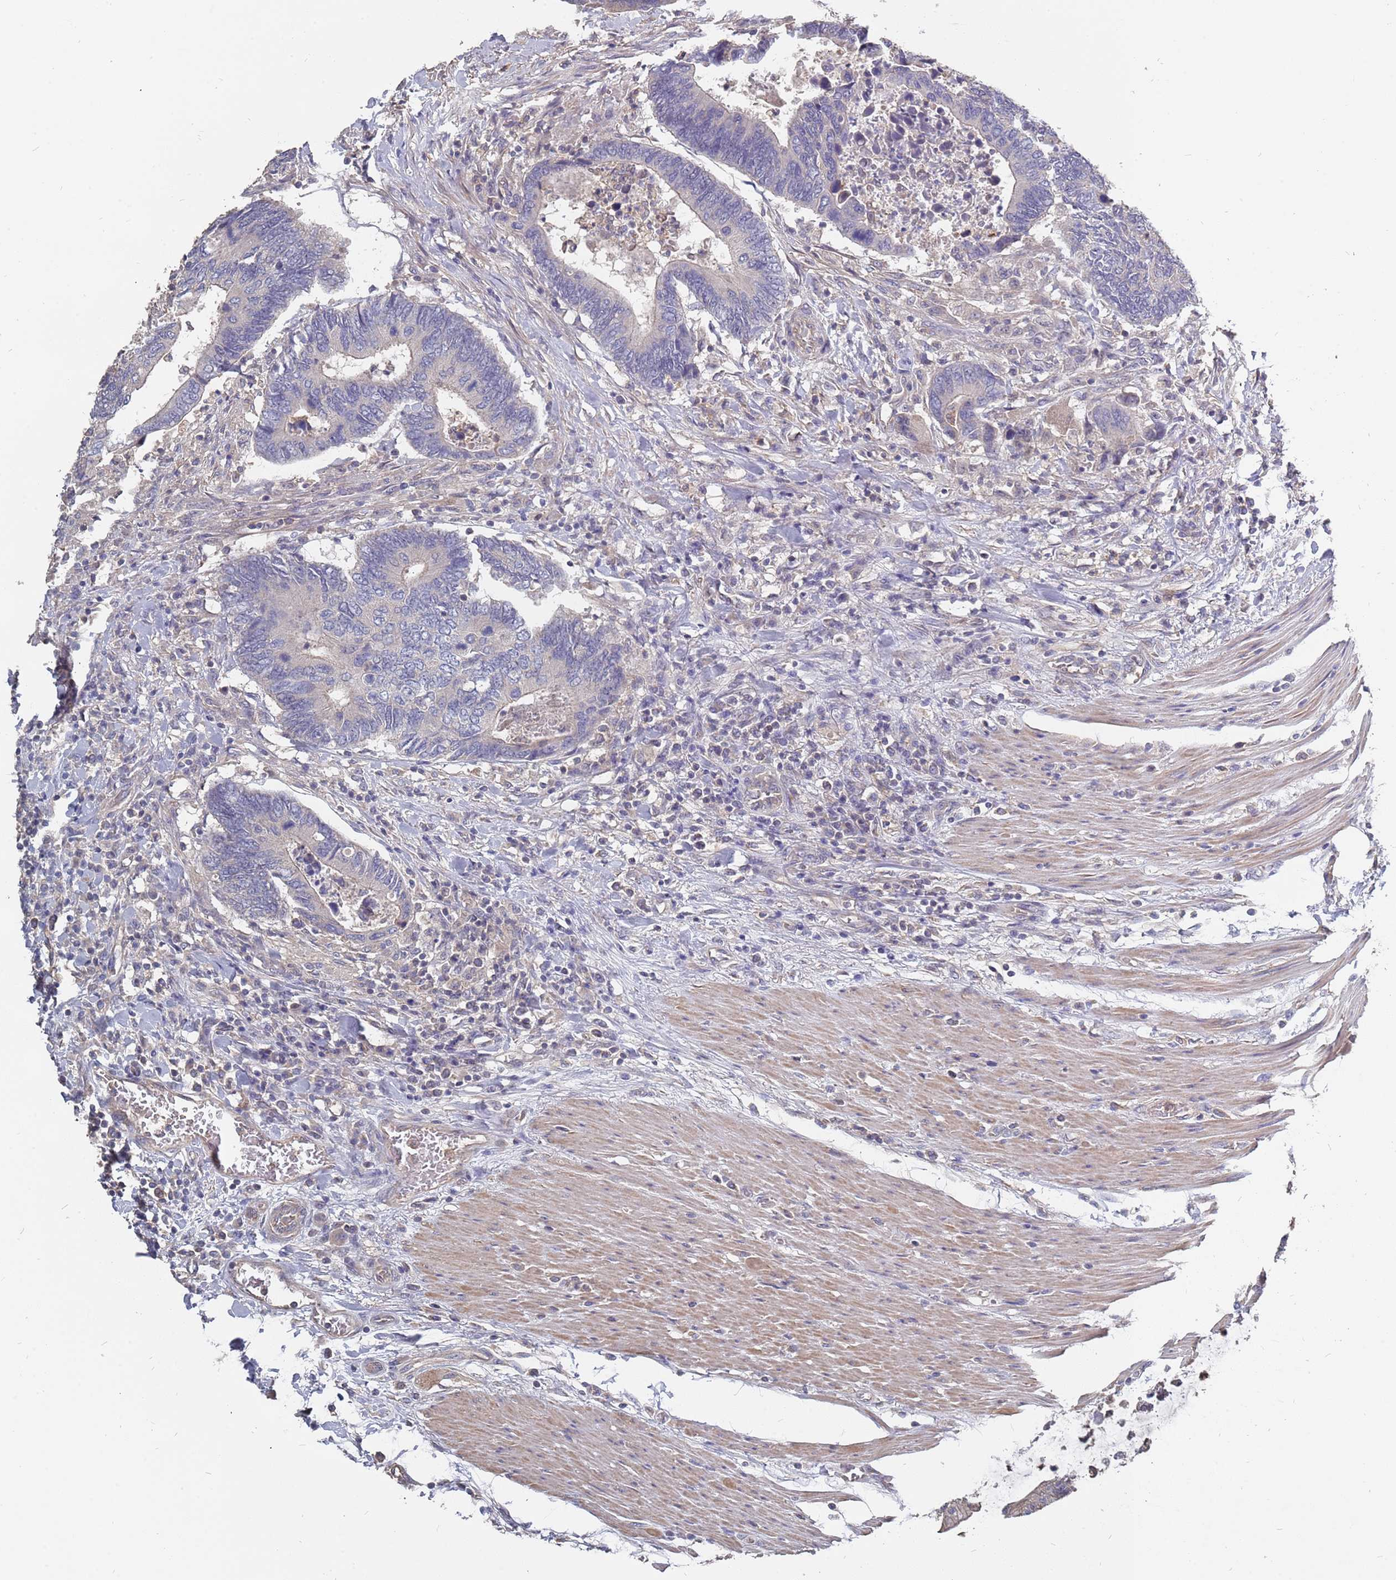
{"staining": {"intensity": "negative", "quantity": "none", "location": "none"}, "tissue": "colorectal cancer", "cell_type": "Tumor cells", "image_type": "cancer", "snomed": [{"axis": "morphology", "description": "Adenocarcinoma, NOS"}, {"axis": "topography", "description": "Colon"}], "caption": "This is an immunohistochemistry (IHC) histopathology image of human colorectal adenocarcinoma. There is no expression in tumor cells.", "gene": "TCEANC2", "patient": {"sex": "male", "age": 87}}